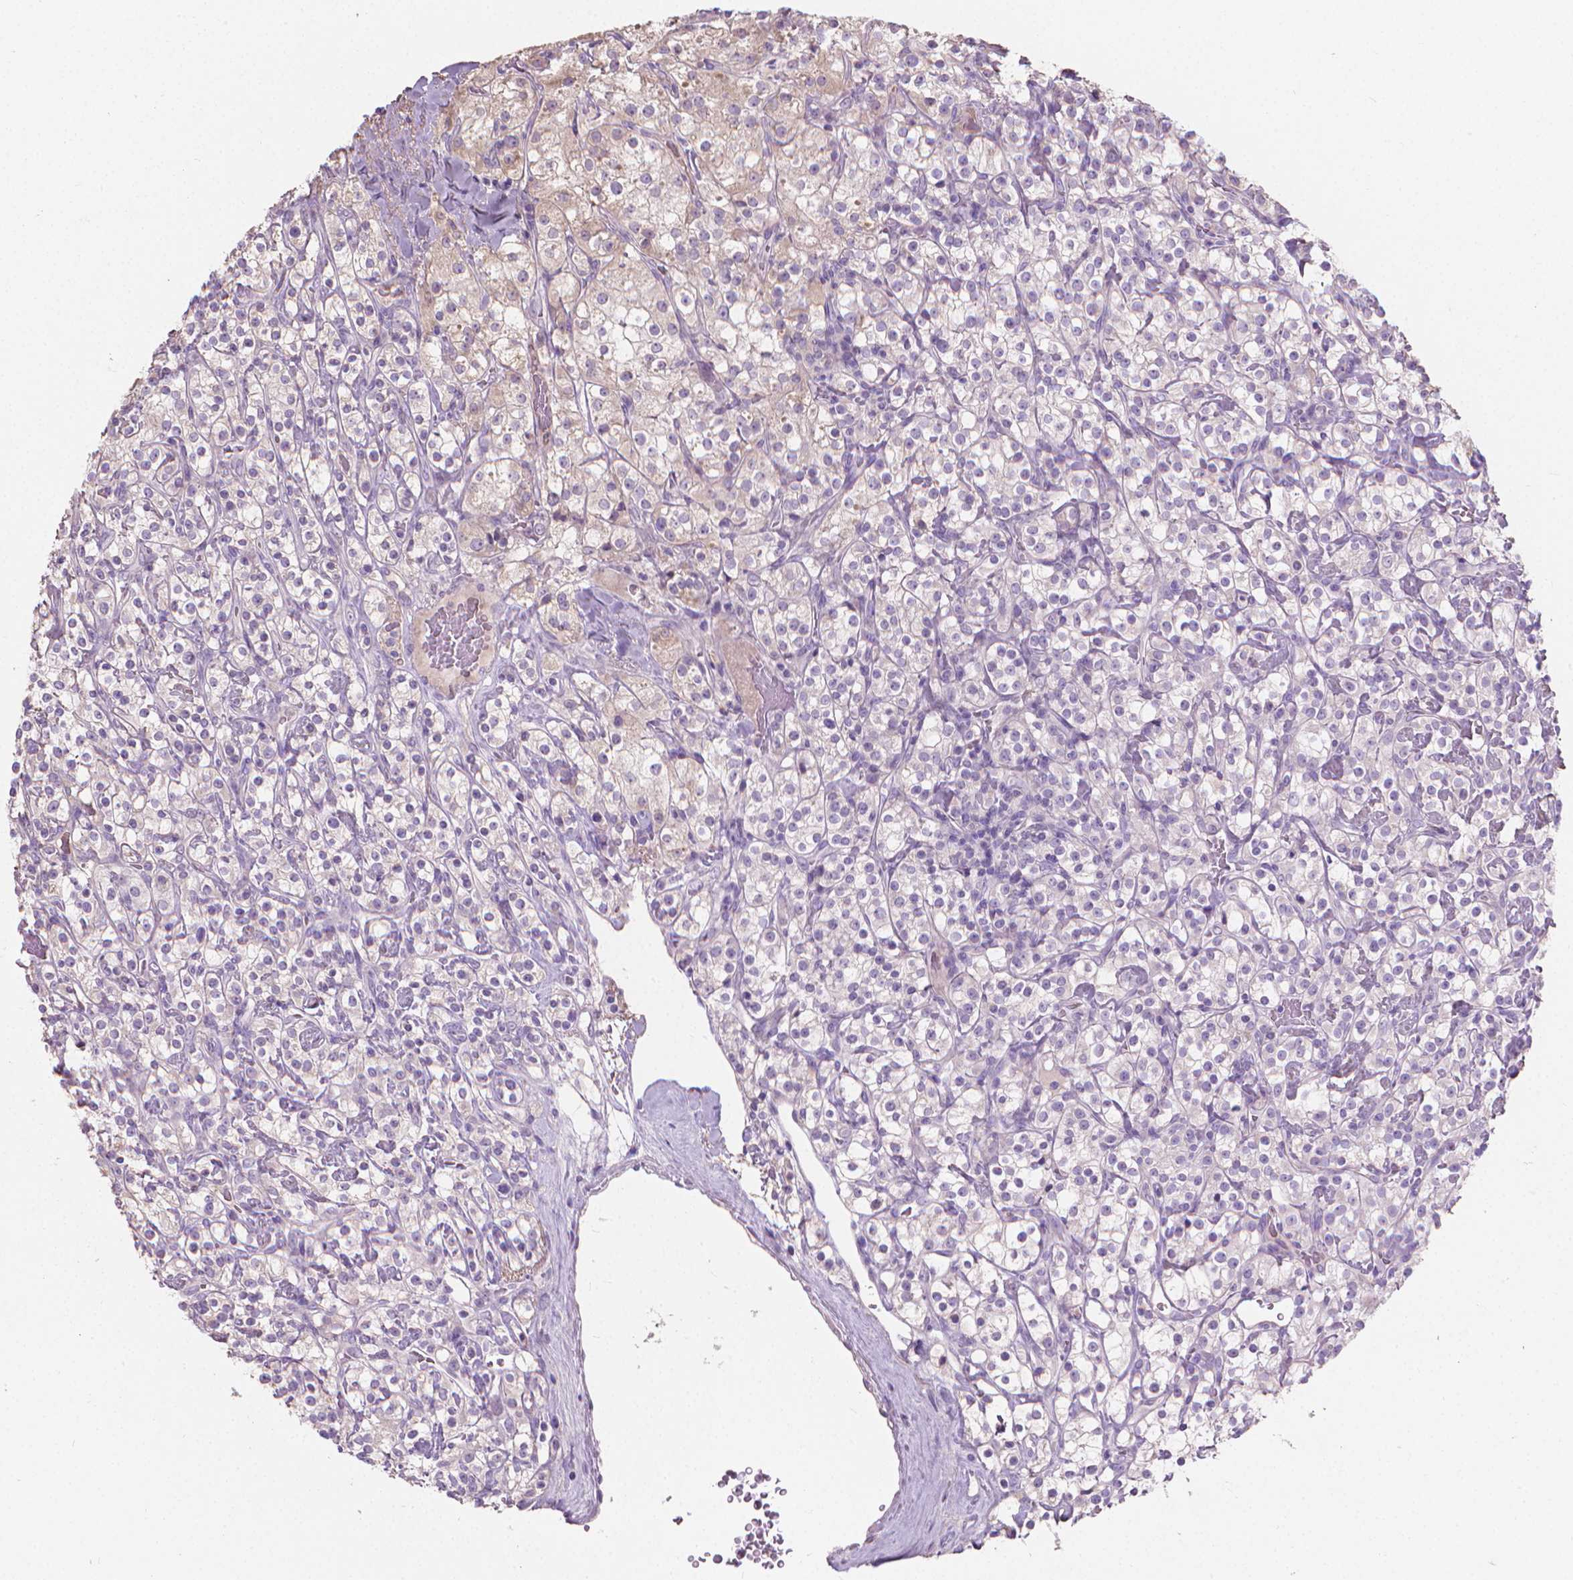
{"staining": {"intensity": "negative", "quantity": "none", "location": "none"}, "tissue": "renal cancer", "cell_type": "Tumor cells", "image_type": "cancer", "snomed": [{"axis": "morphology", "description": "Adenocarcinoma, NOS"}, {"axis": "topography", "description": "Kidney"}], "caption": "Protein analysis of adenocarcinoma (renal) shows no significant expression in tumor cells. (Brightfield microscopy of DAB (3,3'-diaminobenzidine) IHC at high magnification).", "gene": "CABCOCO1", "patient": {"sex": "male", "age": 77}}